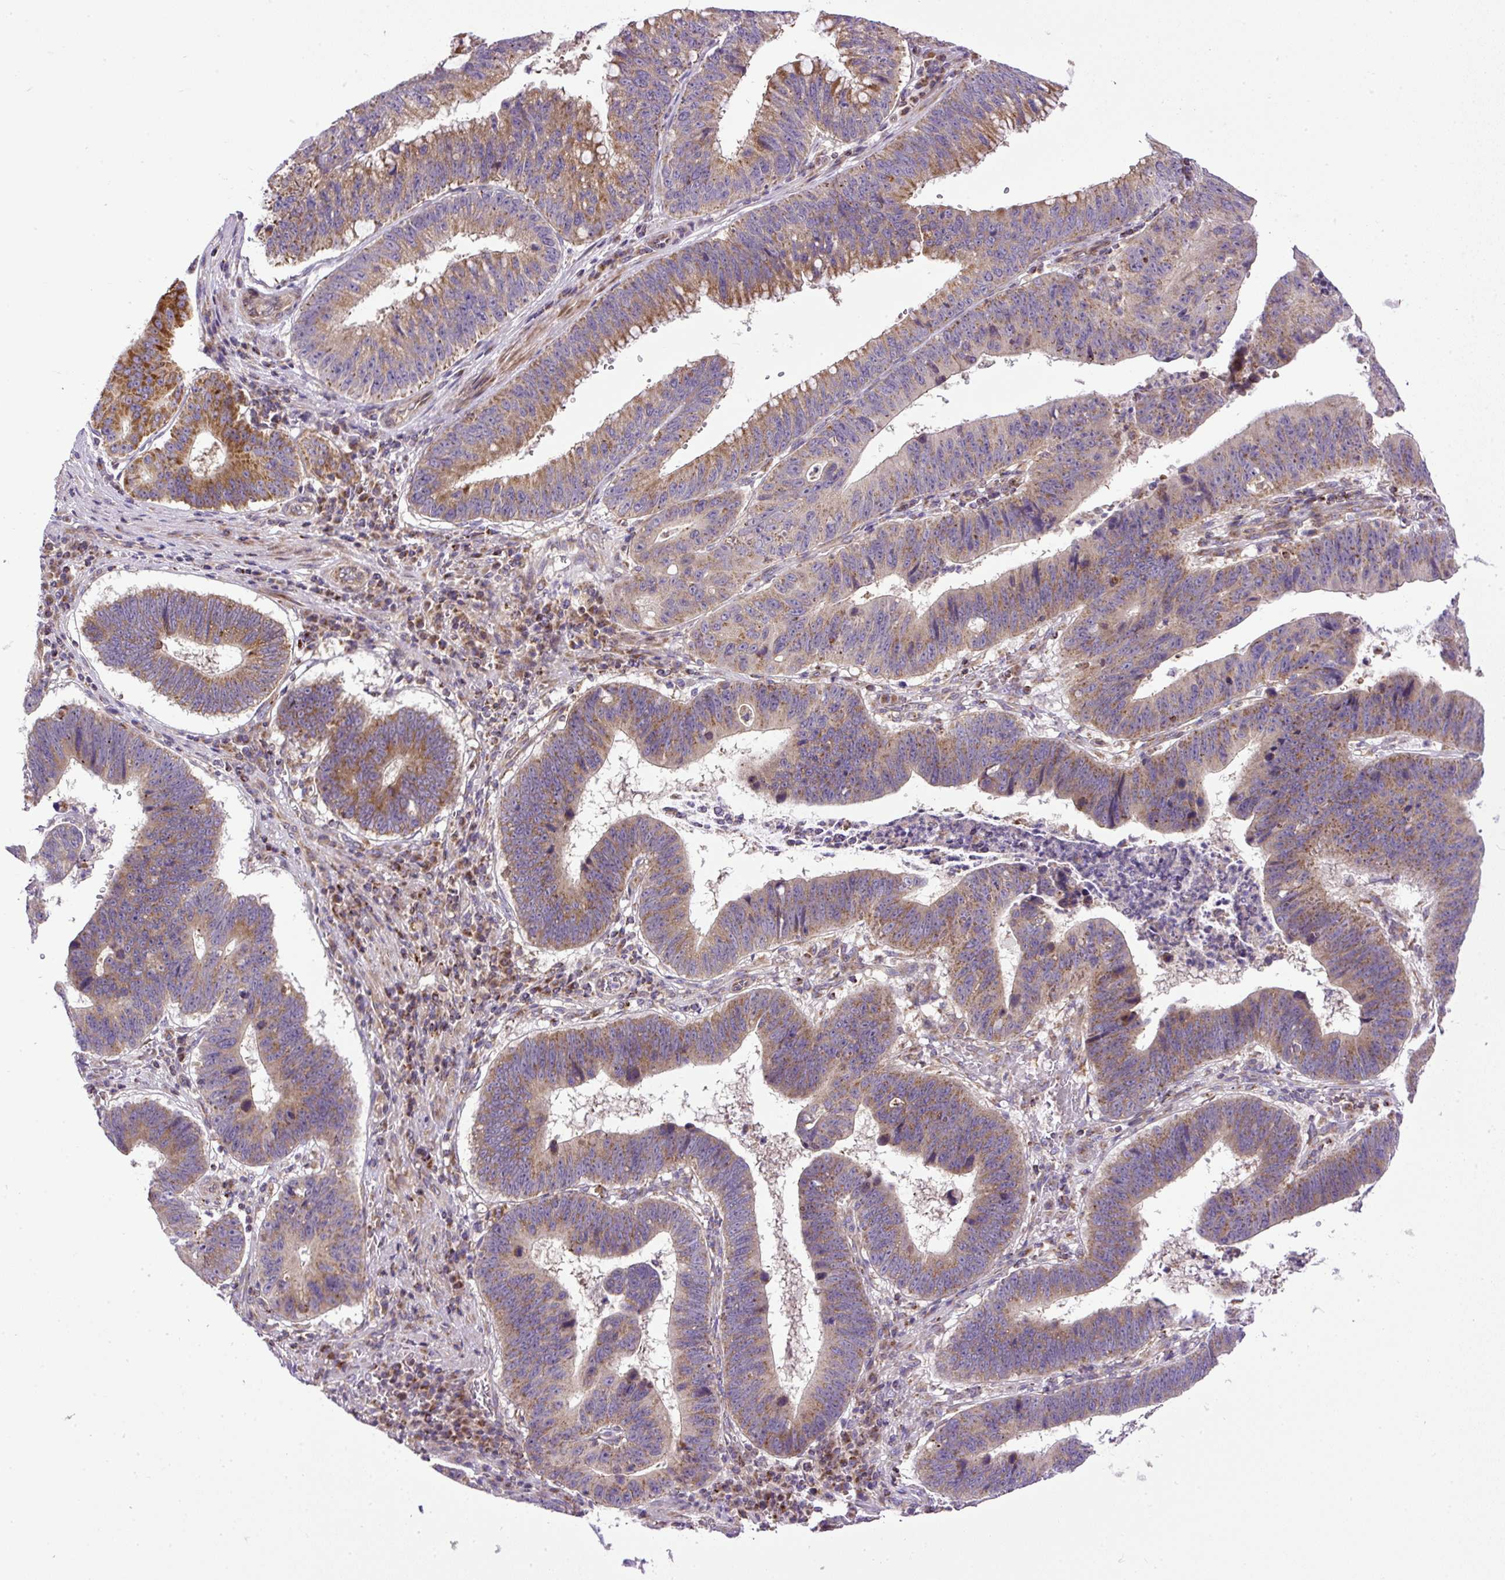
{"staining": {"intensity": "strong", "quantity": "25%-75%", "location": "cytoplasmic/membranous"}, "tissue": "stomach cancer", "cell_type": "Tumor cells", "image_type": "cancer", "snomed": [{"axis": "morphology", "description": "Adenocarcinoma, NOS"}, {"axis": "topography", "description": "Stomach"}], "caption": "Brown immunohistochemical staining in human stomach cancer (adenocarcinoma) displays strong cytoplasmic/membranous expression in approximately 25%-75% of tumor cells. The staining was performed using DAB, with brown indicating positive protein expression. Nuclei are stained blue with hematoxylin.", "gene": "ZNF547", "patient": {"sex": "male", "age": 59}}